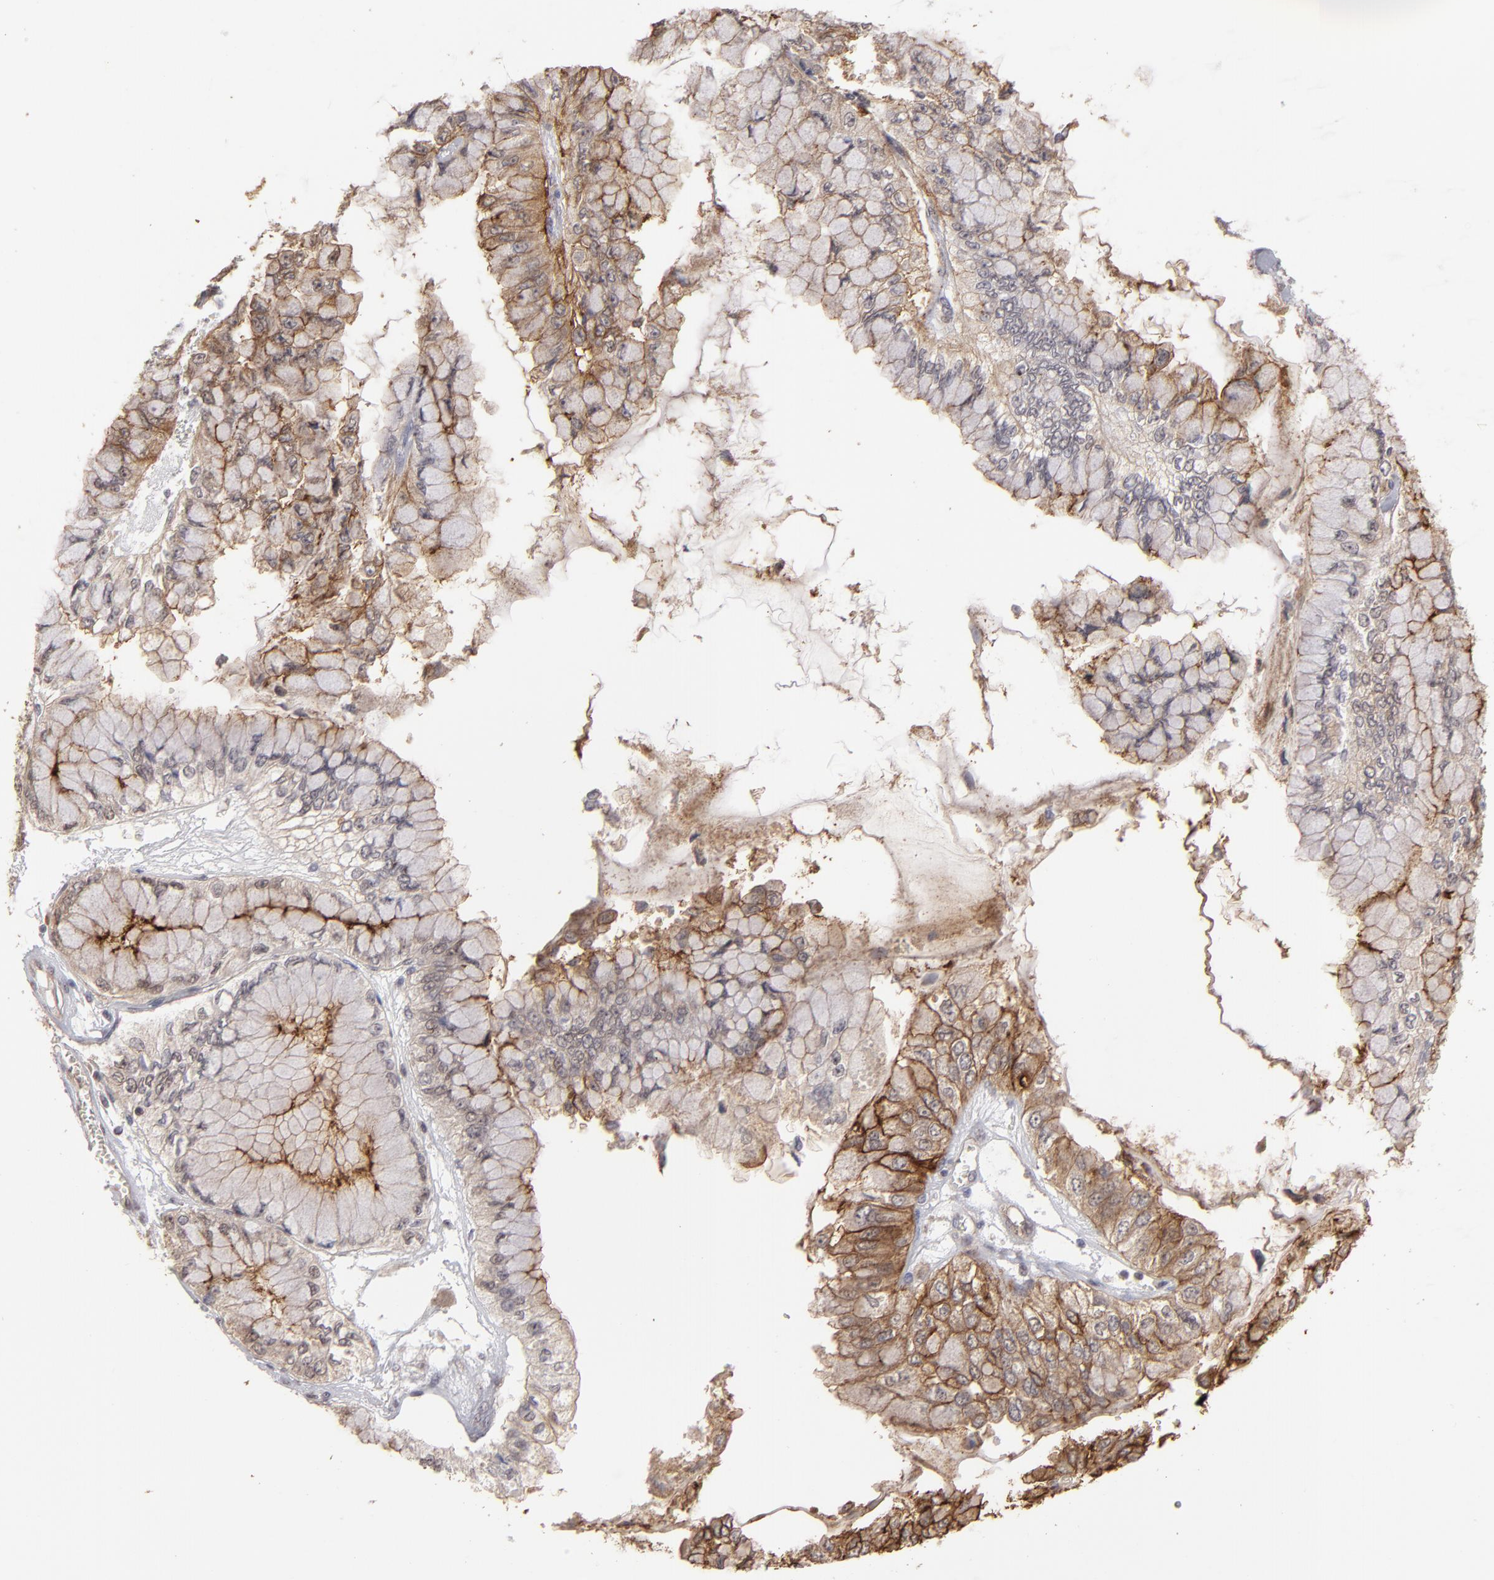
{"staining": {"intensity": "strong", "quantity": "<25%", "location": "cytoplasmic/membranous"}, "tissue": "liver cancer", "cell_type": "Tumor cells", "image_type": "cancer", "snomed": [{"axis": "morphology", "description": "Cholangiocarcinoma"}, {"axis": "topography", "description": "Liver"}], "caption": "Immunohistochemical staining of human liver cholangiocarcinoma reveals medium levels of strong cytoplasmic/membranous protein expression in about <25% of tumor cells. (Brightfield microscopy of DAB IHC at high magnification).", "gene": "CD55", "patient": {"sex": "female", "age": 79}}